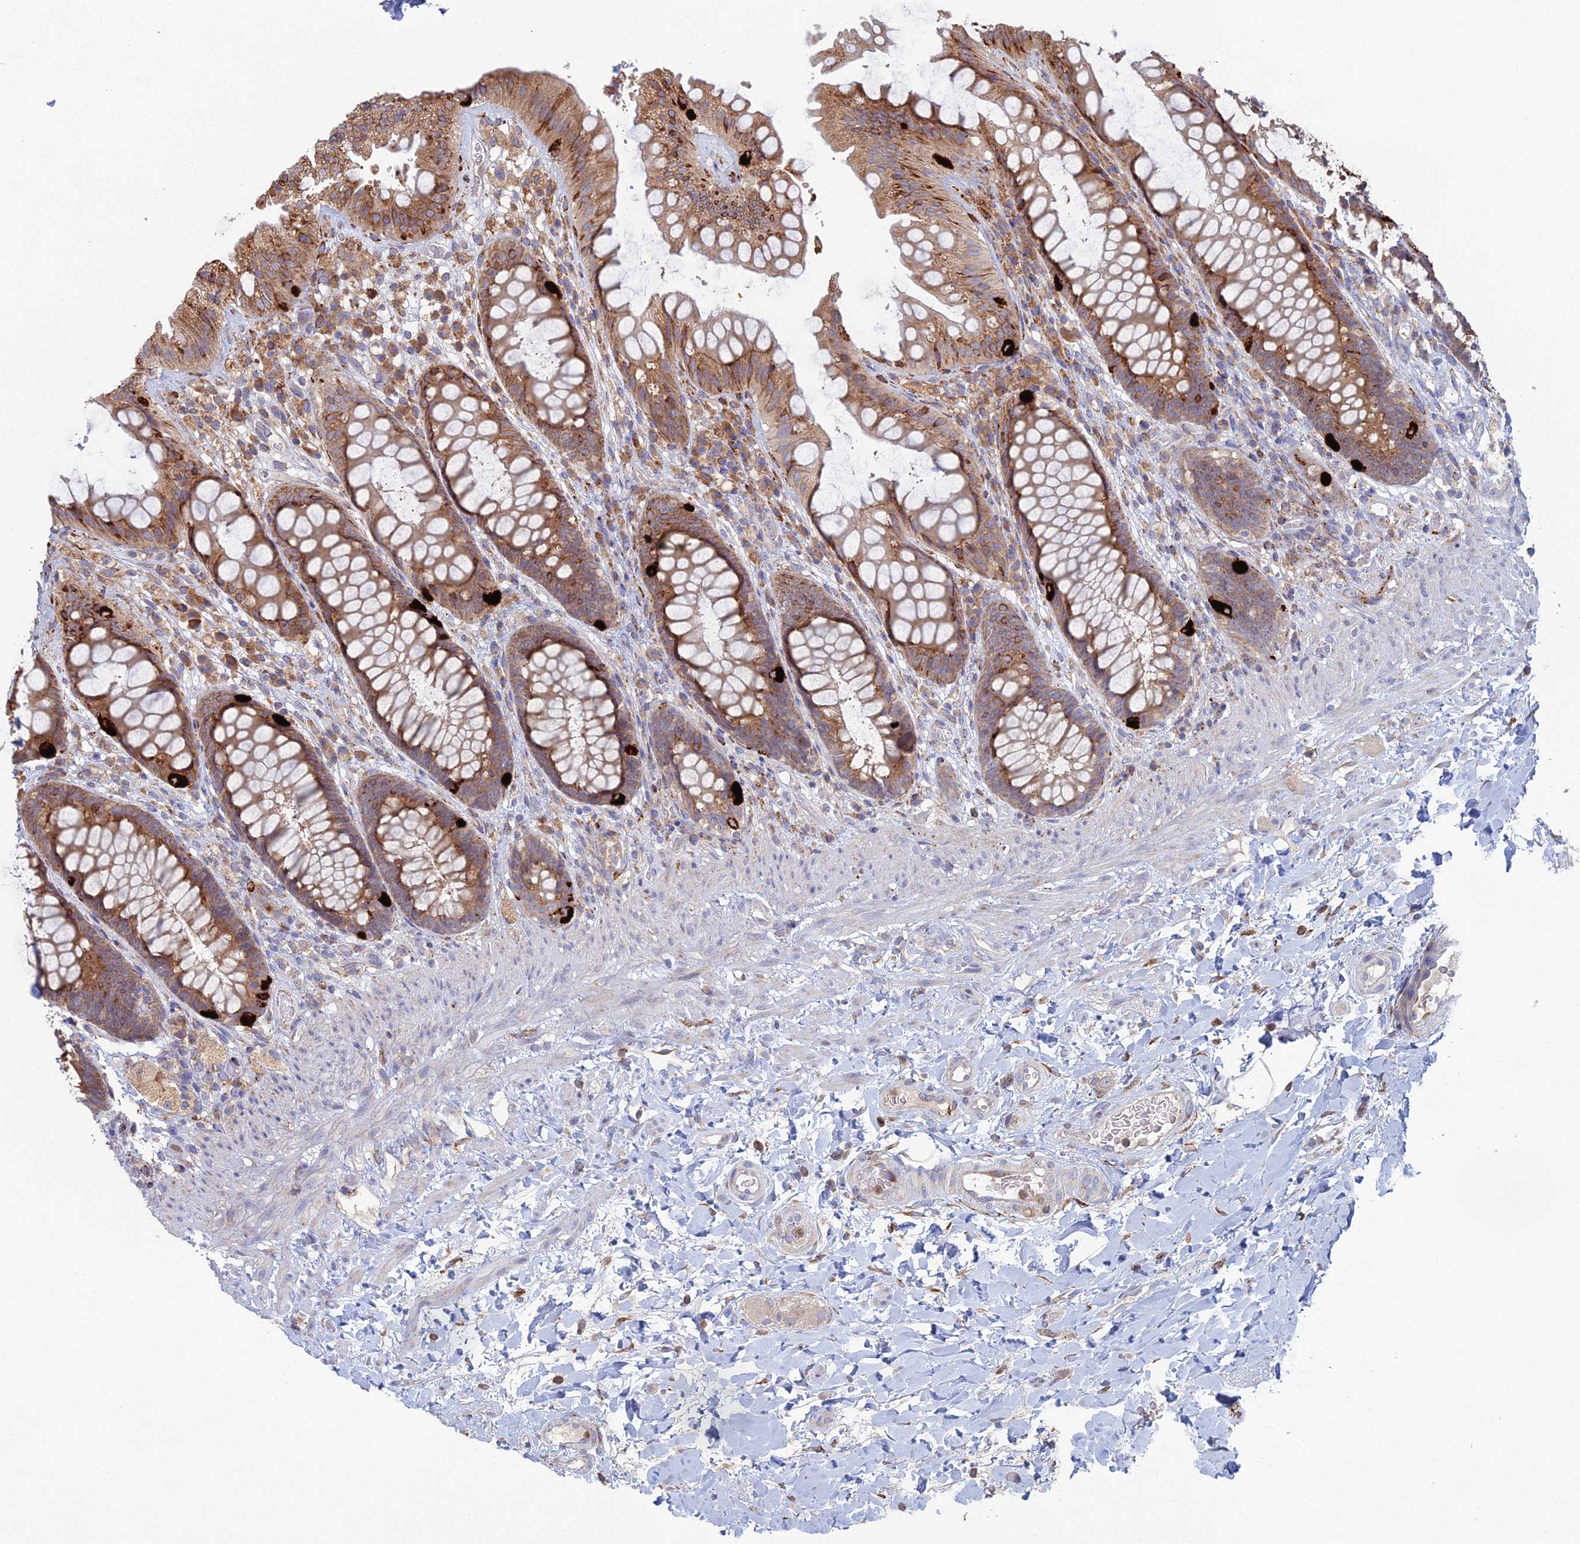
{"staining": {"intensity": "moderate", "quantity": ">75%", "location": "cytoplasmic/membranous"}, "tissue": "rectum", "cell_type": "Glandular cells", "image_type": "normal", "snomed": [{"axis": "morphology", "description": "Normal tissue, NOS"}, {"axis": "topography", "description": "Rectum"}], "caption": "The immunohistochemical stain labels moderate cytoplasmic/membranous expression in glandular cells of benign rectum.", "gene": "TRAPPC6A", "patient": {"sex": "female", "age": 46}}